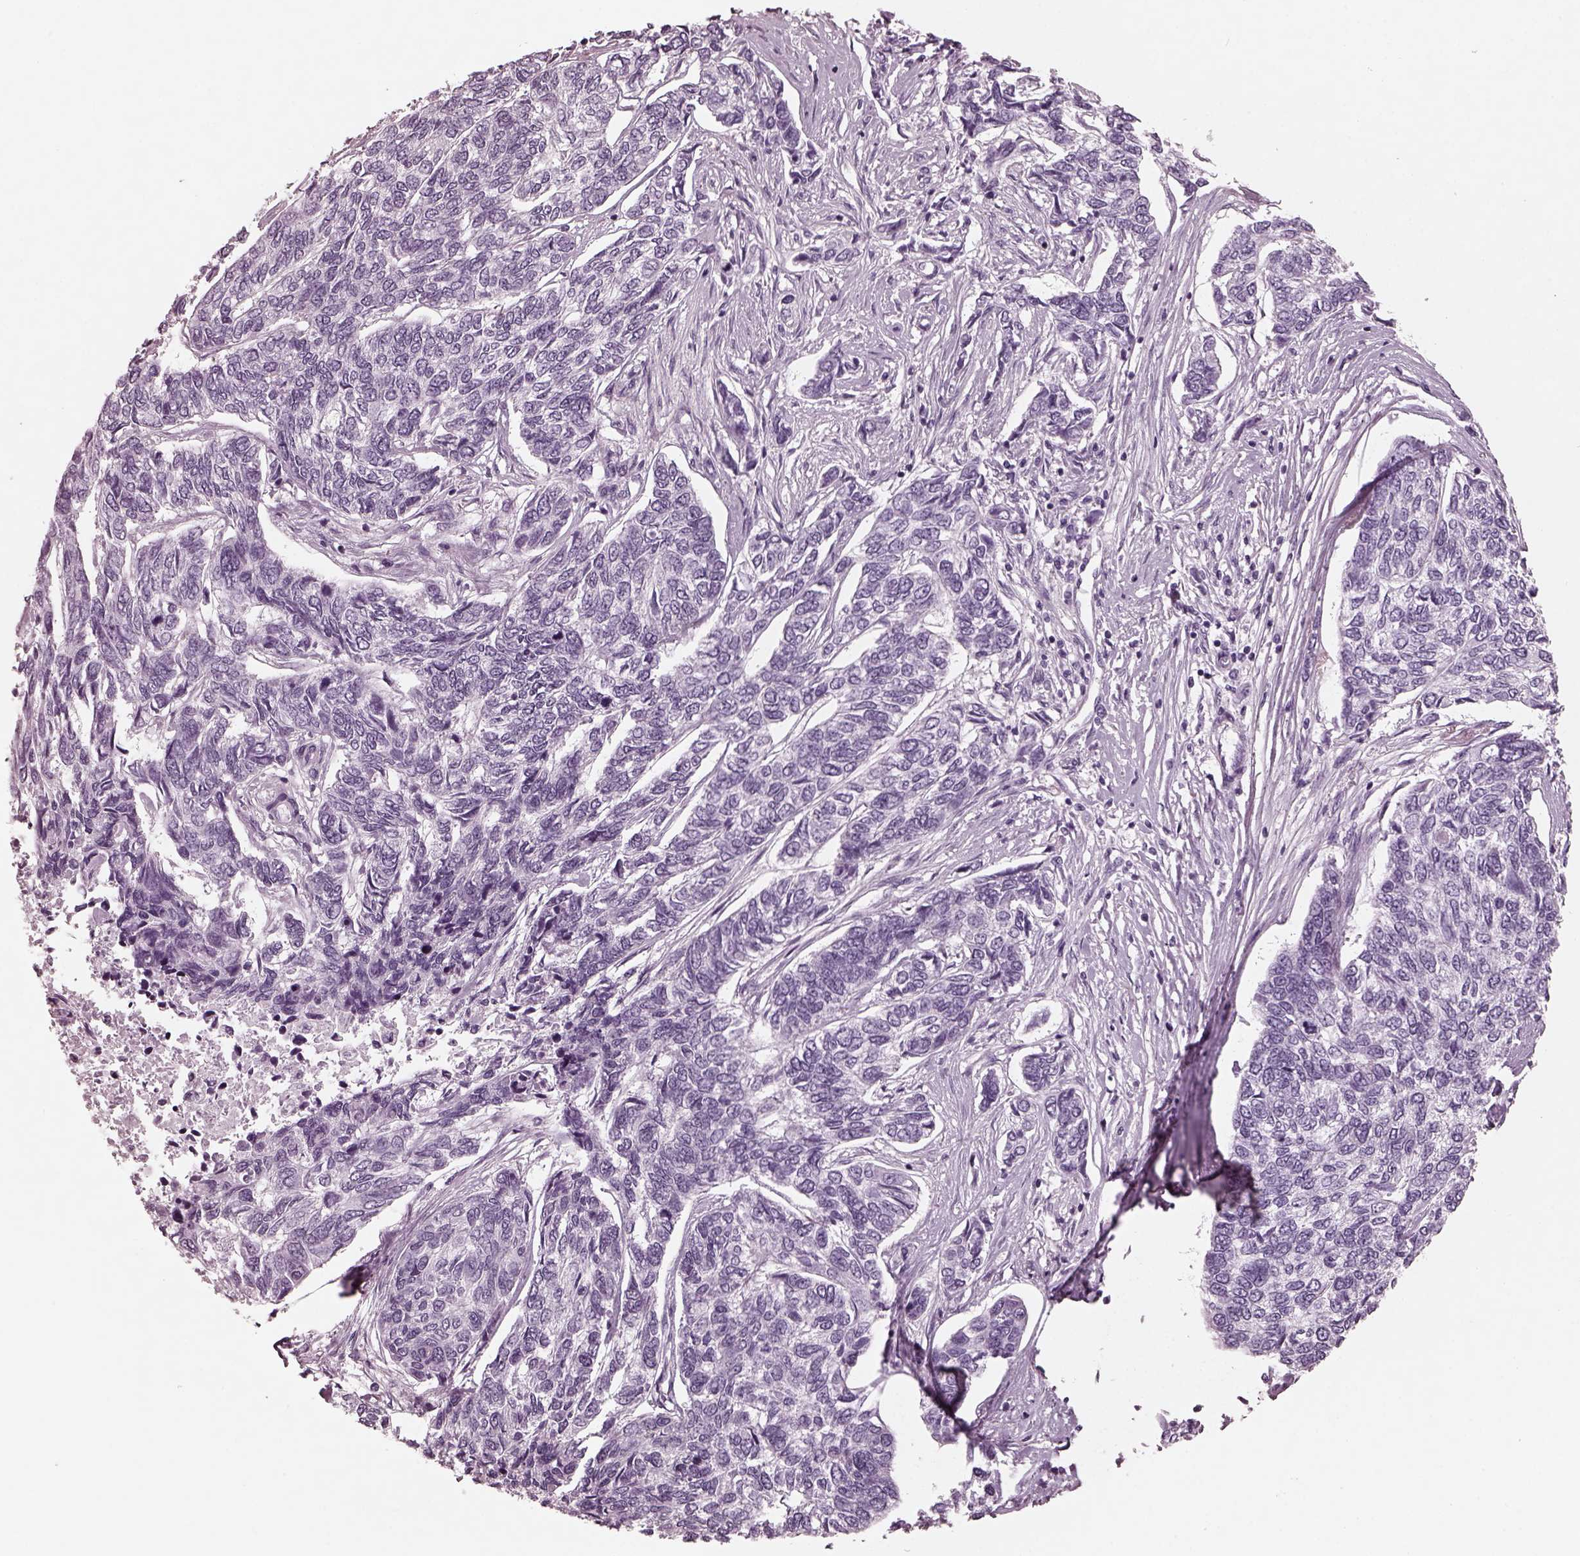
{"staining": {"intensity": "negative", "quantity": "none", "location": "none"}, "tissue": "skin cancer", "cell_type": "Tumor cells", "image_type": "cancer", "snomed": [{"axis": "morphology", "description": "Basal cell carcinoma"}, {"axis": "topography", "description": "Skin"}], "caption": "DAB (3,3'-diaminobenzidine) immunohistochemical staining of human skin cancer reveals no significant expression in tumor cells.", "gene": "RCVRN", "patient": {"sex": "female", "age": 65}}